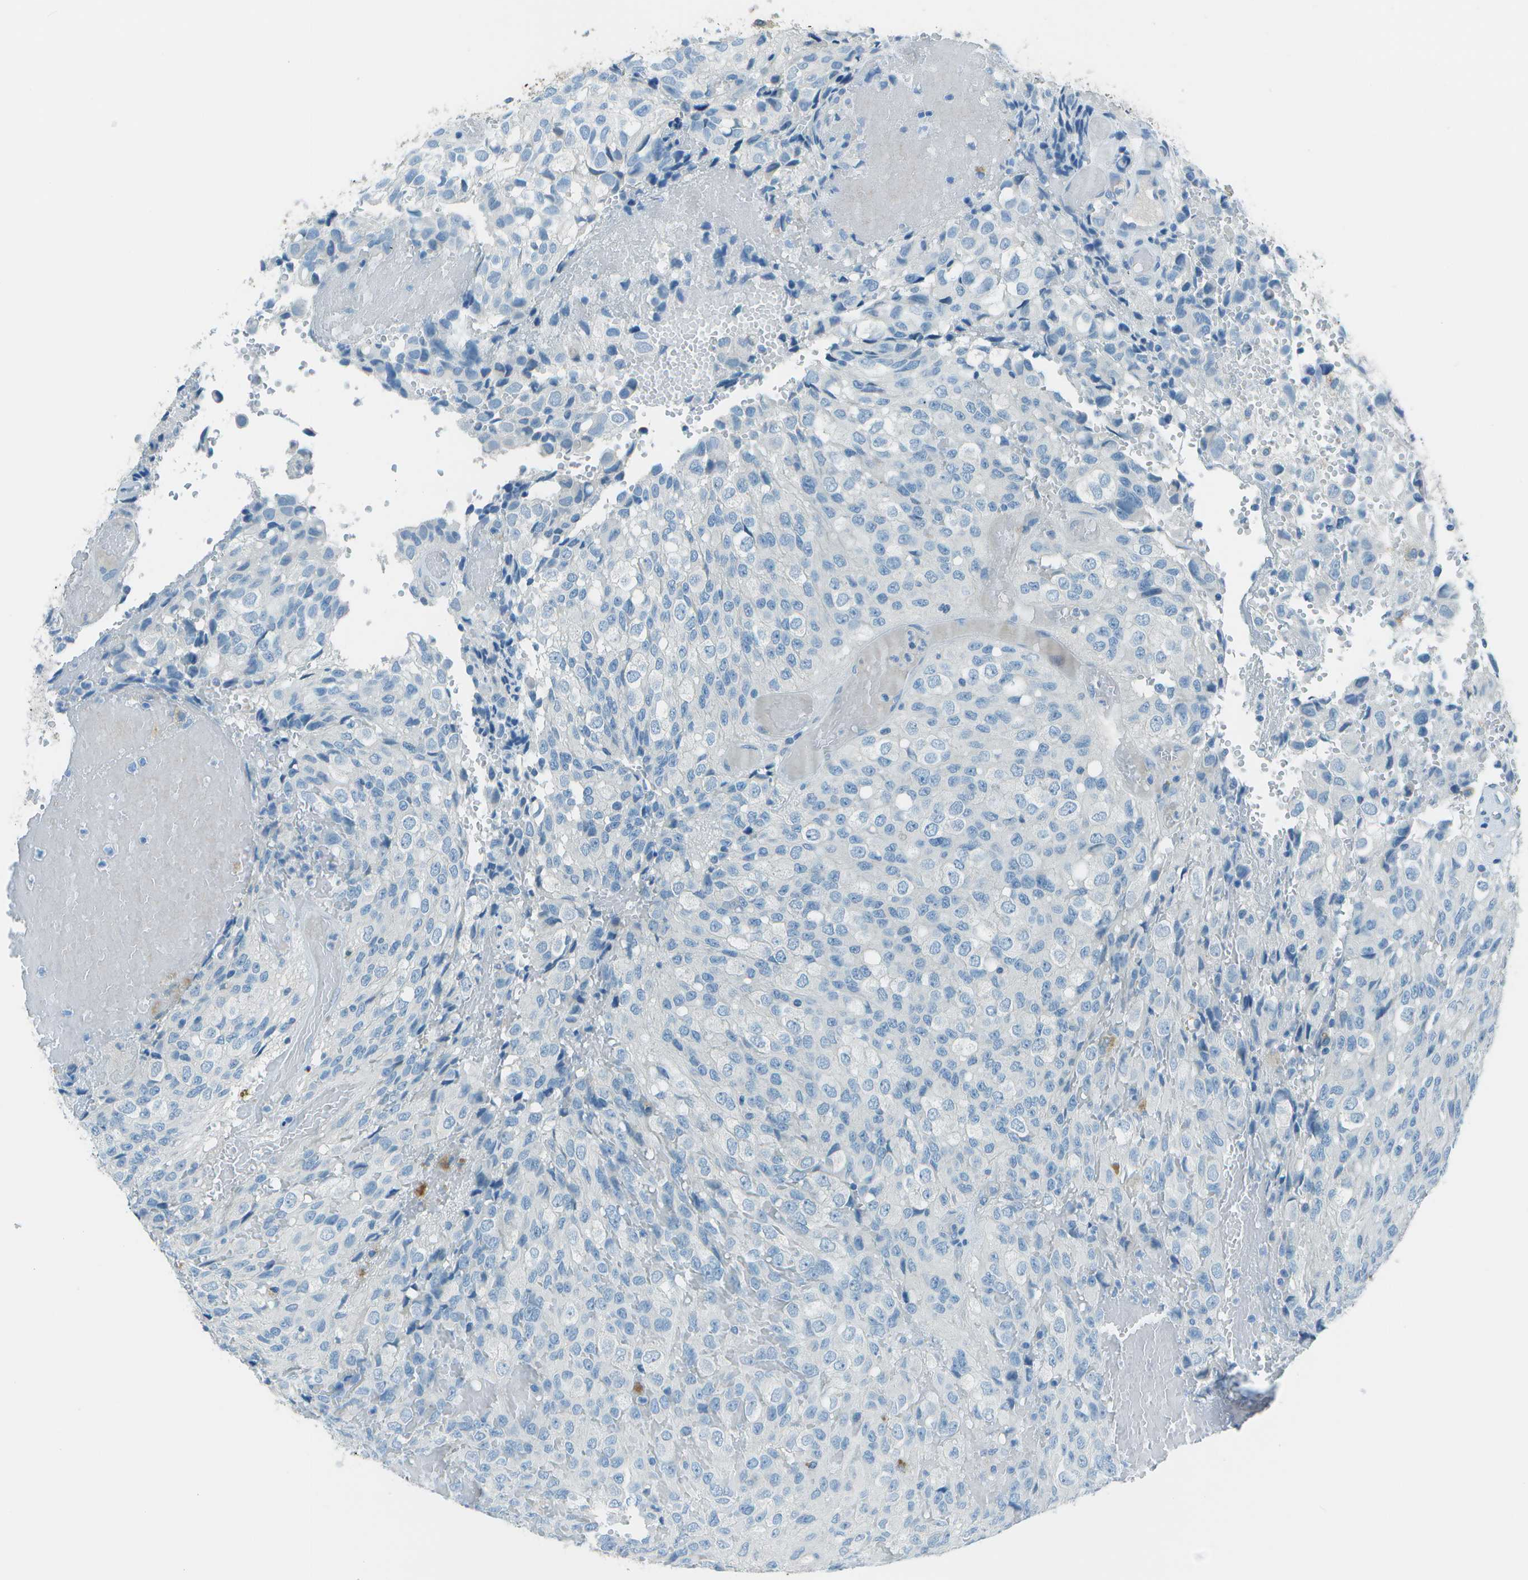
{"staining": {"intensity": "negative", "quantity": "none", "location": "none"}, "tissue": "glioma", "cell_type": "Tumor cells", "image_type": "cancer", "snomed": [{"axis": "morphology", "description": "Glioma, malignant, High grade"}, {"axis": "topography", "description": "Brain"}], "caption": "There is no significant staining in tumor cells of glioma.", "gene": "FGF1", "patient": {"sex": "male", "age": 32}}